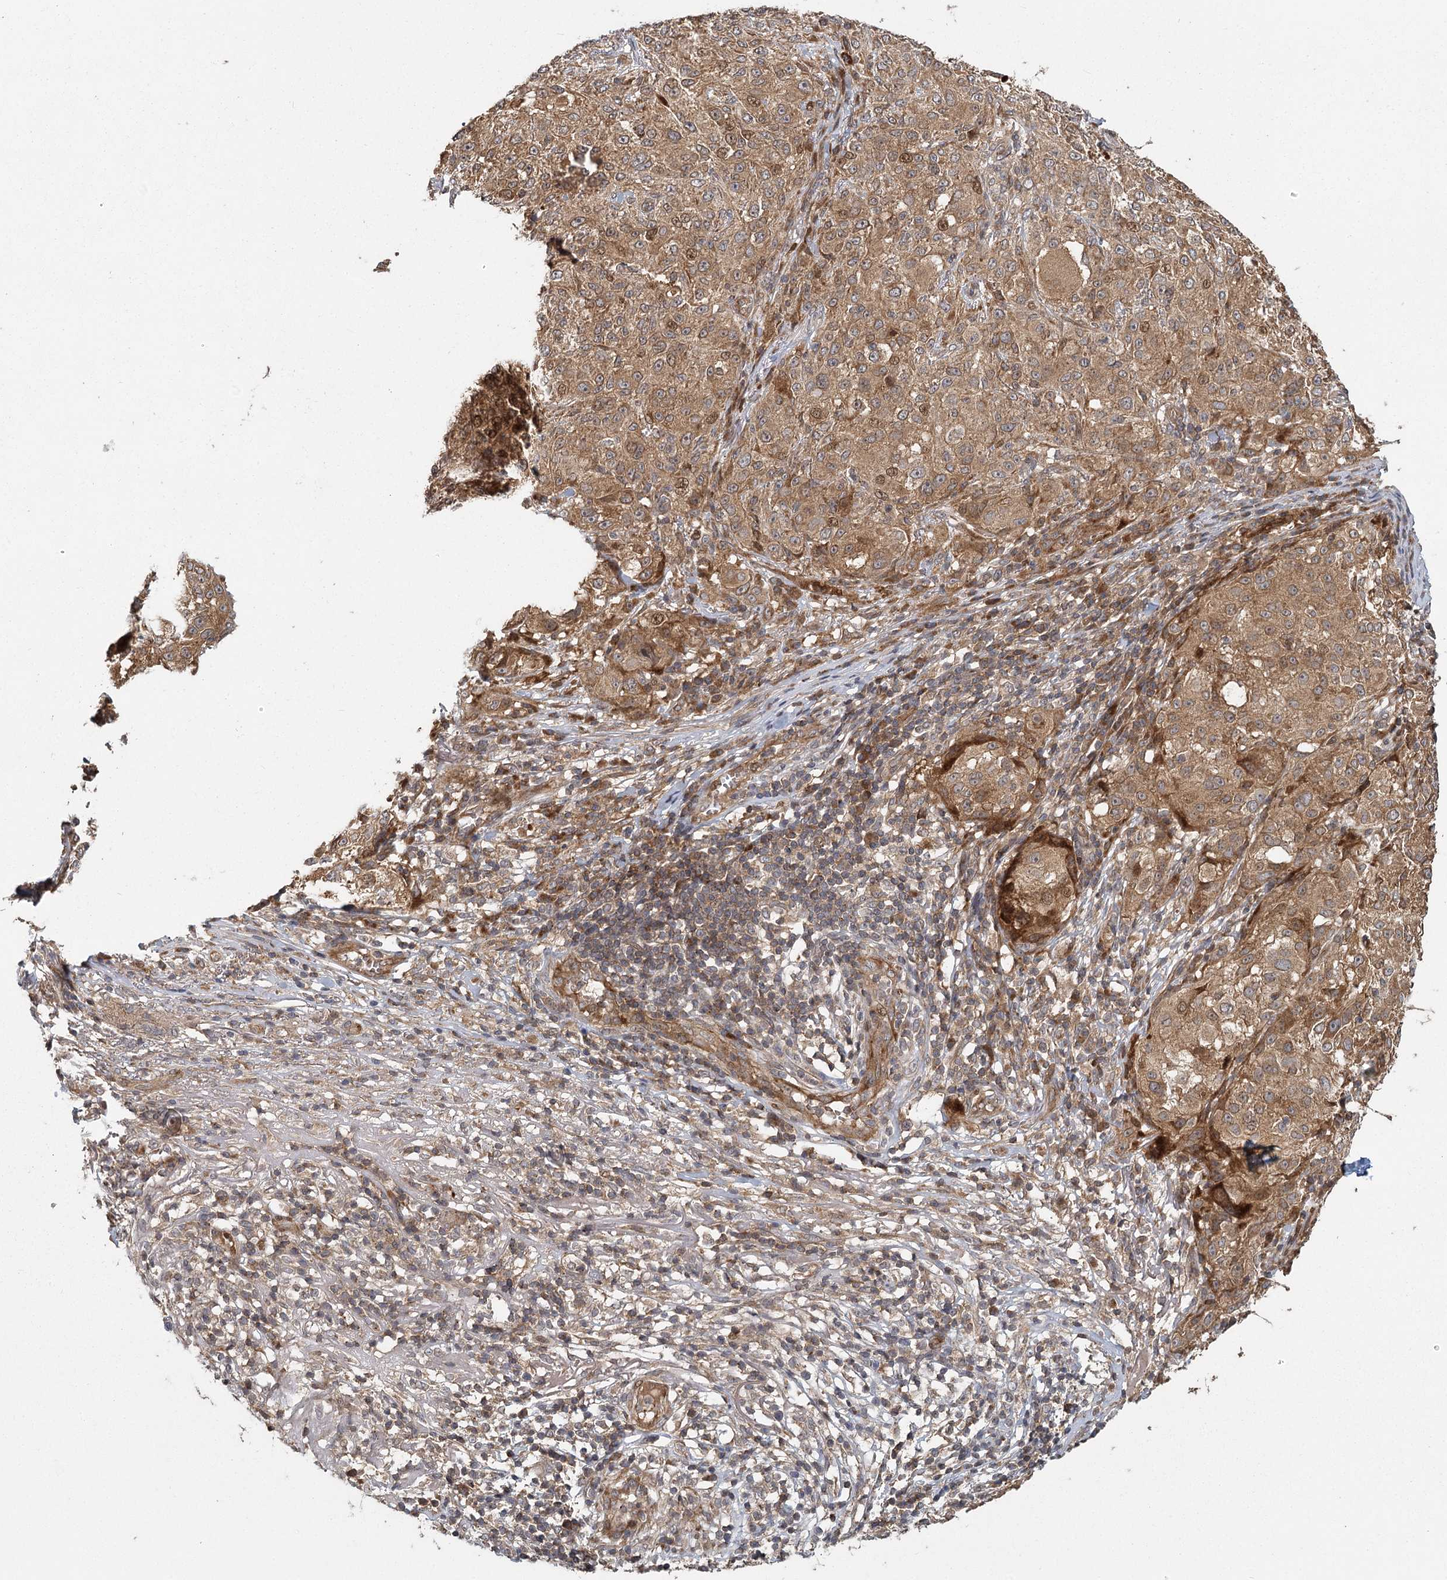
{"staining": {"intensity": "moderate", "quantity": ">75%", "location": "cytoplasmic/membranous"}, "tissue": "melanoma", "cell_type": "Tumor cells", "image_type": "cancer", "snomed": [{"axis": "morphology", "description": "Necrosis, NOS"}, {"axis": "morphology", "description": "Malignant melanoma, NOS"}, {"axis": "topography", "description": "Skin"}], "caption": "DAB immunohistochemical staining of melanoma exhibits moderate cytoplasmic/membranous protein positivity in about >75% of tumor cells.", "gene": "RAPGEF6", "patient": {"sex": "female", "age": 87}}